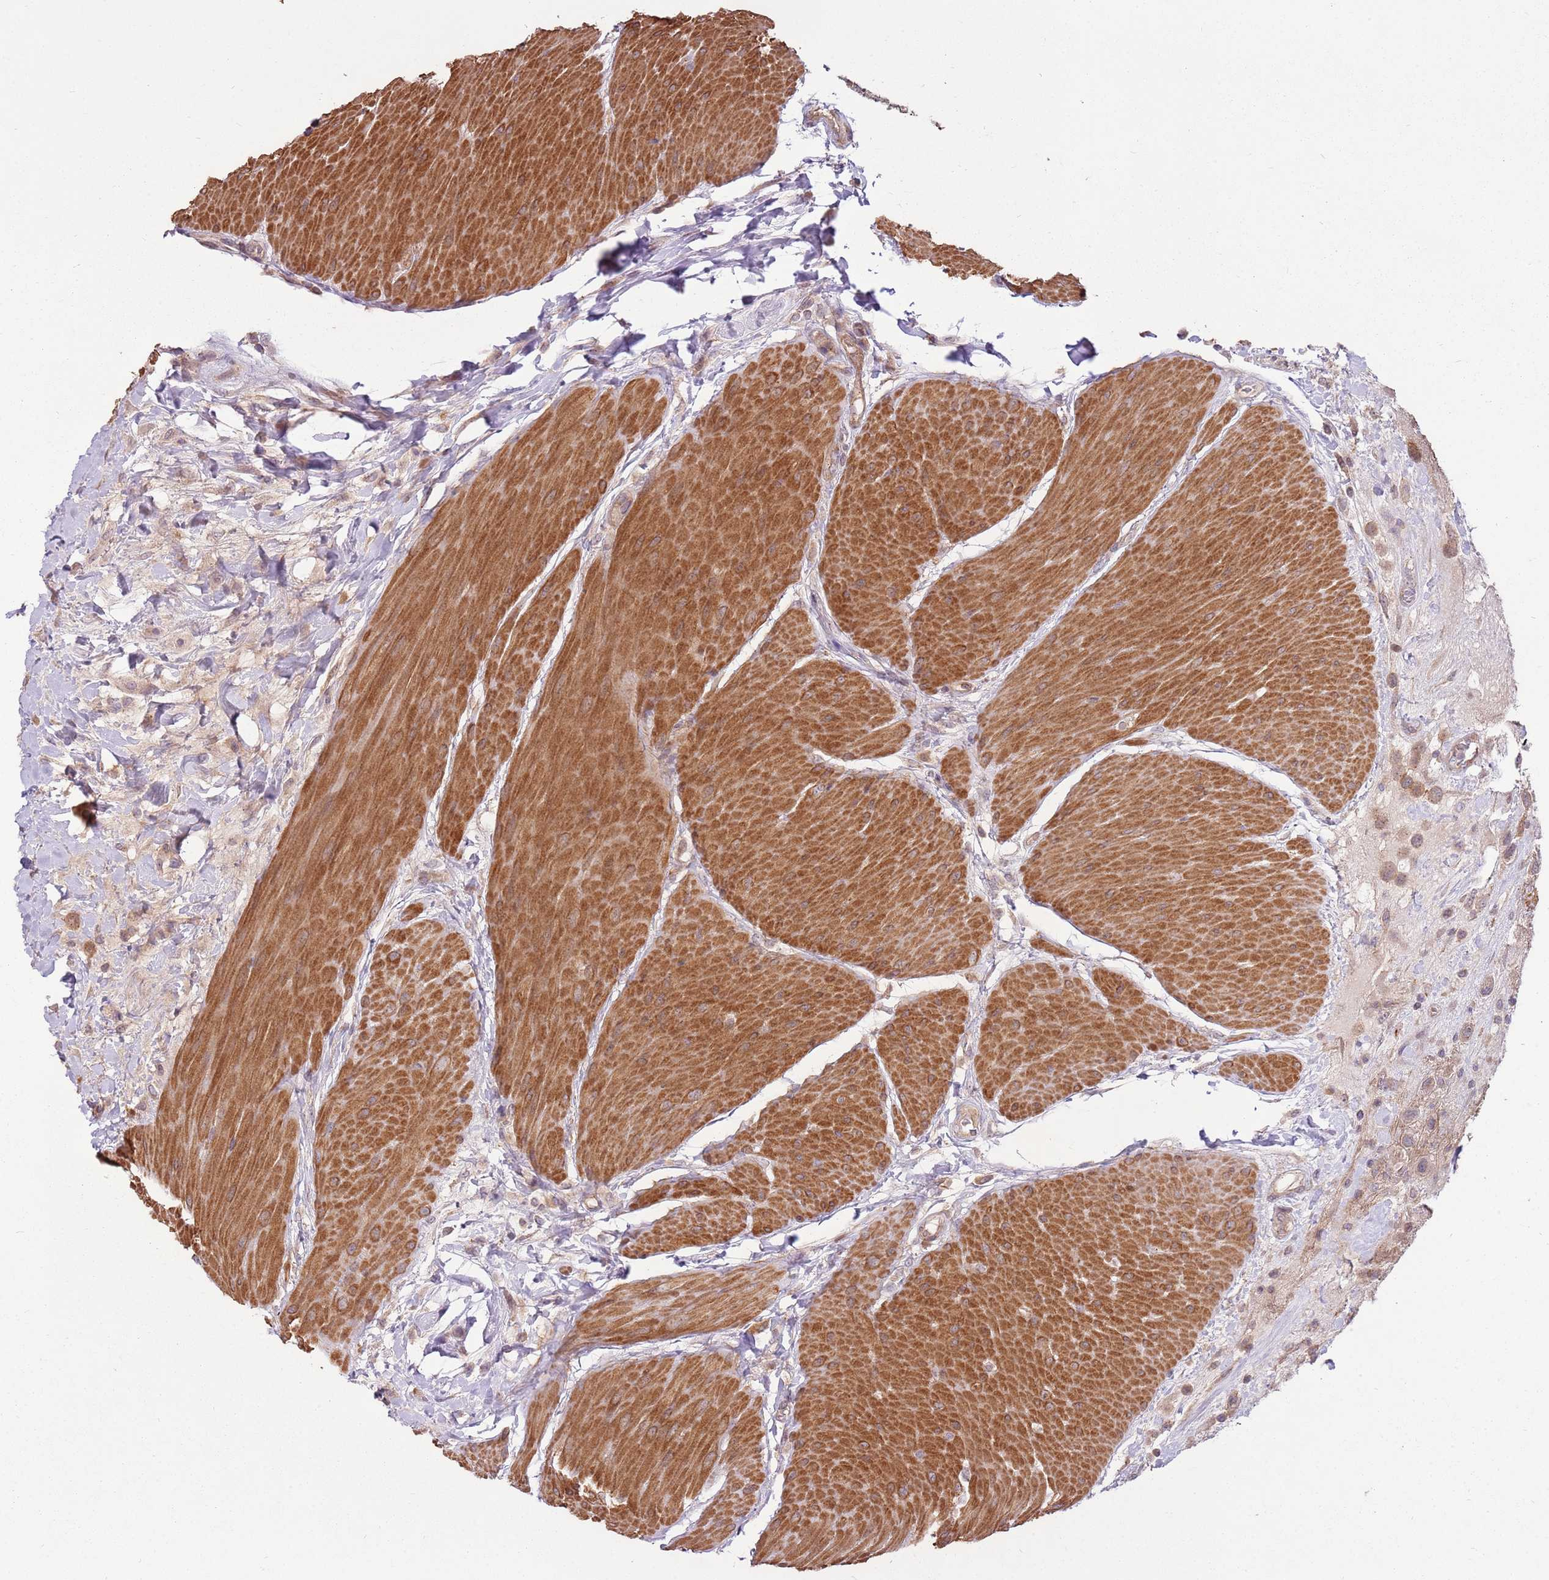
{"staining": {"intensity": "moderate", "quantity": ">75%", "location": "cytoplasmic/membranous"}, "tissue": "urothelial cancer", "cell_type": "Tumor cells", "image_type": "cancer", "snomed": [{"axis": "morphology", "description": "Urothelial carcinoma, High grade"}, {"axis": "topography", "description": "Urinary bladder"}], "caption": "Protein staining of urothelial carcinoma (high-grade) tissue exhibits moderate cytoplasmic/membranous staining in about >75% of tumor cells.", "gene": "SPATA31D1", "patient": {"sex": "male", "age": 50}}